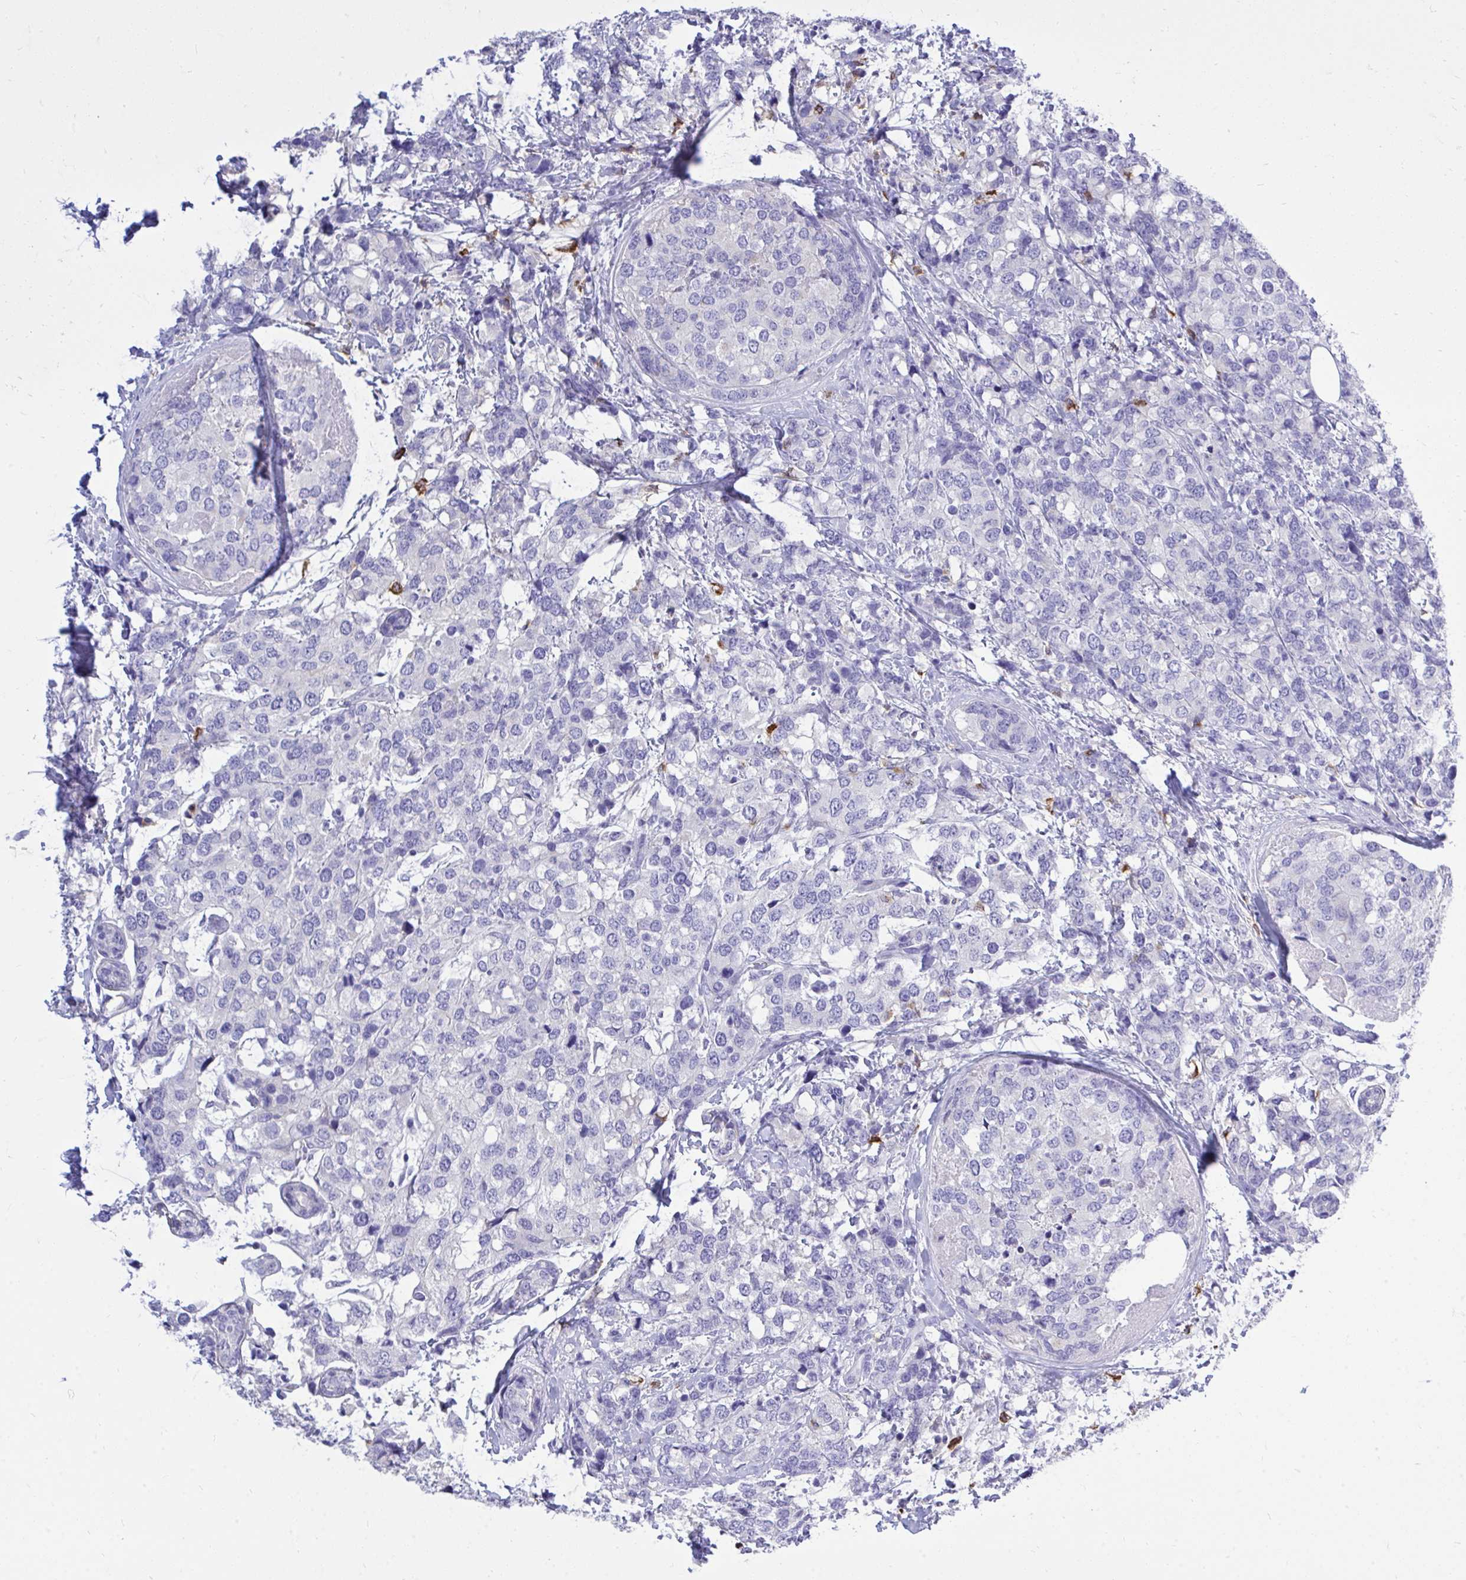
{"staining": {"intensity": "negative", "quantity": "none", "location": "none"}, "tissue": "breast cancer", "cell_type": "Tumor cells", "image_type": "cancer", "snomed": [{"axis": "morphology", "description": "Lobular carcinoma"}, {"axis": "topography", "description": "Breast"}], "caption": "Histopathology image shows no protein expression in tumor cells of breast lobular carcinoma tissue. (DAB (3,3'-diaminobenzidine) IHC, high magnification).", "gene": "PSD", "patient": {"sex": "female", "age": 59}}